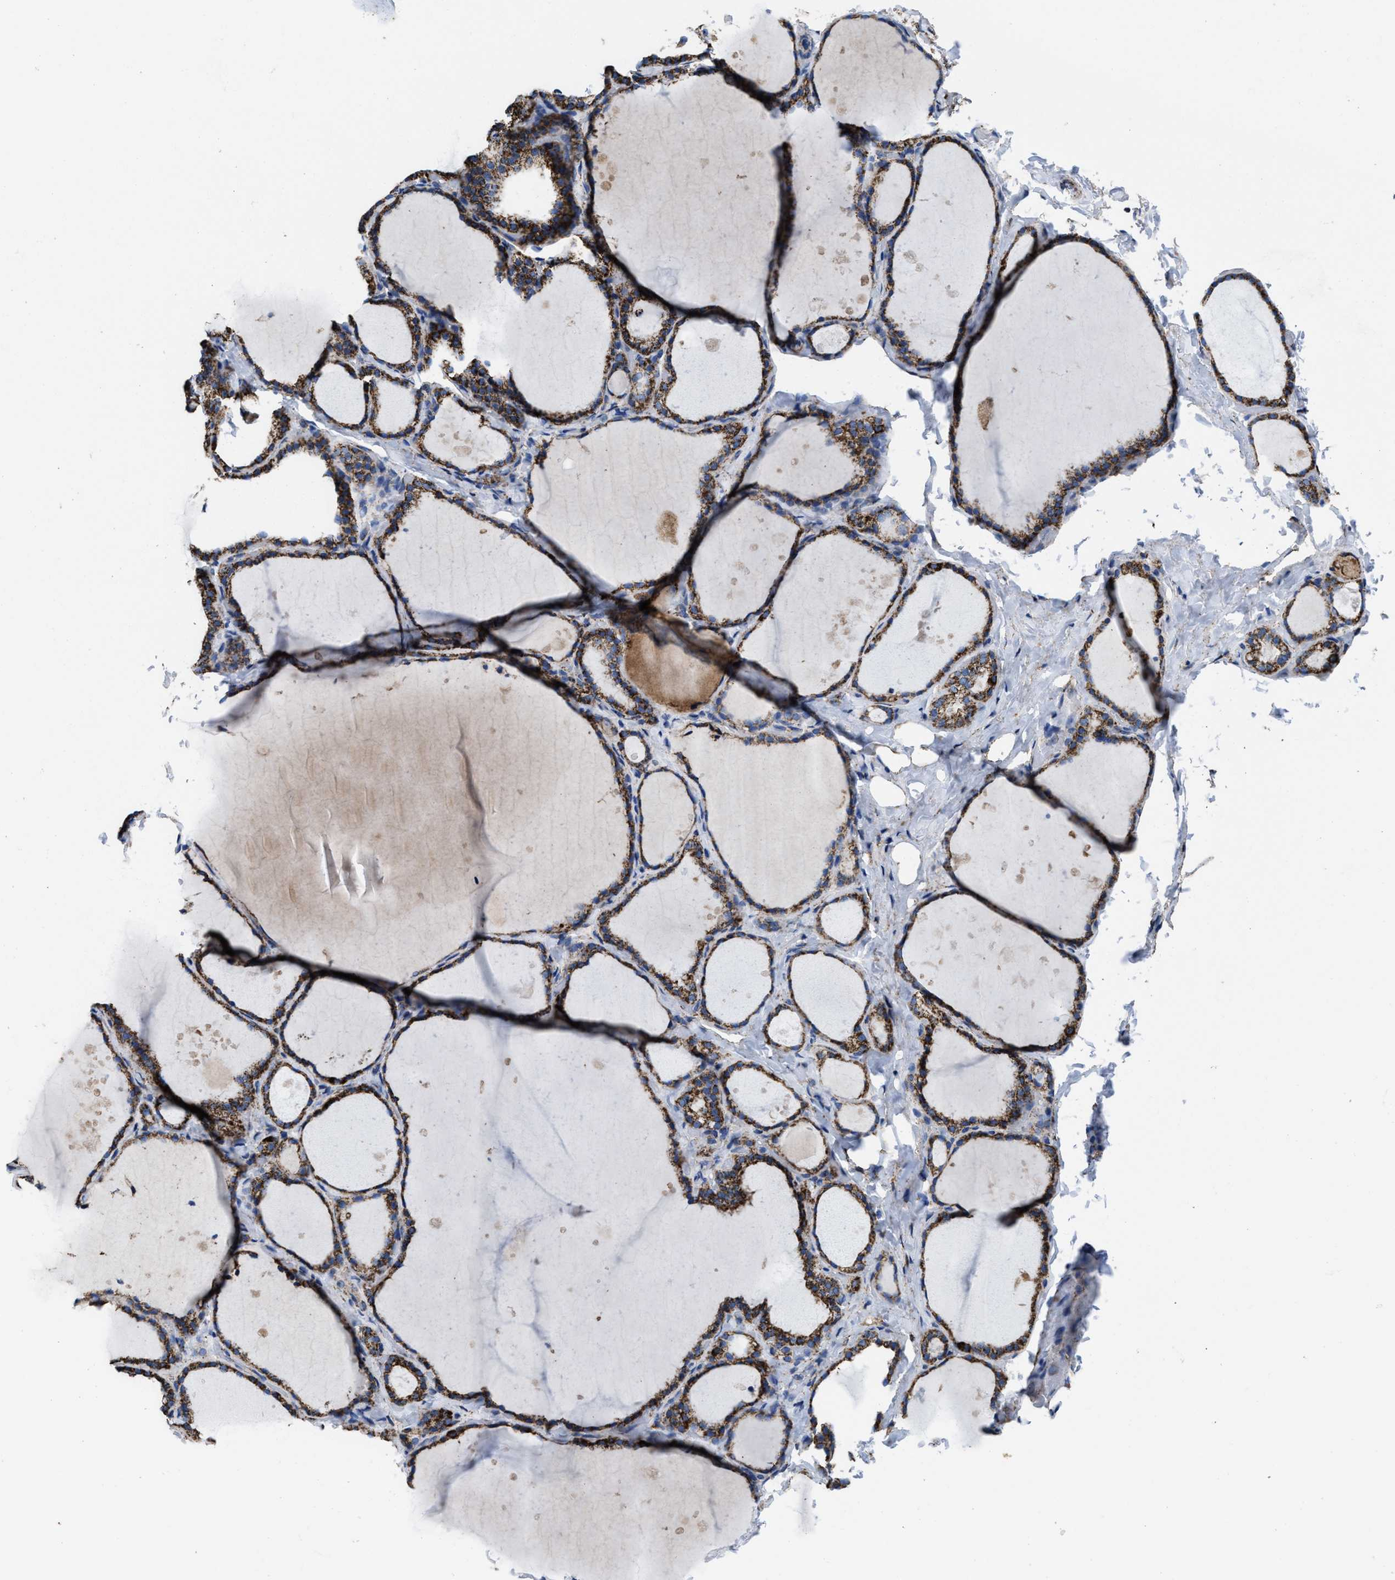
{"staining": {"intensity": "moderate", "quantity": ">75%", "location": "cytoplasmic/membranous"}, "tissue": "thyroid gland", "cell_type": "Glandular cells", "image_type": "normal", "snomed": [{"axis": "morphology", "description": "Normal tissue, NOS"}, {"axis": "topography", "description": "Thyroid gland"}], "caption": "Glandular cells reveal medium levels of moderate cytoplasmic/membranous staining in approximately >75% of cells in unremarkable thyroid gland.", "gene": "ALDH1B1", "patient": {"sex": "female", "age": 44}}